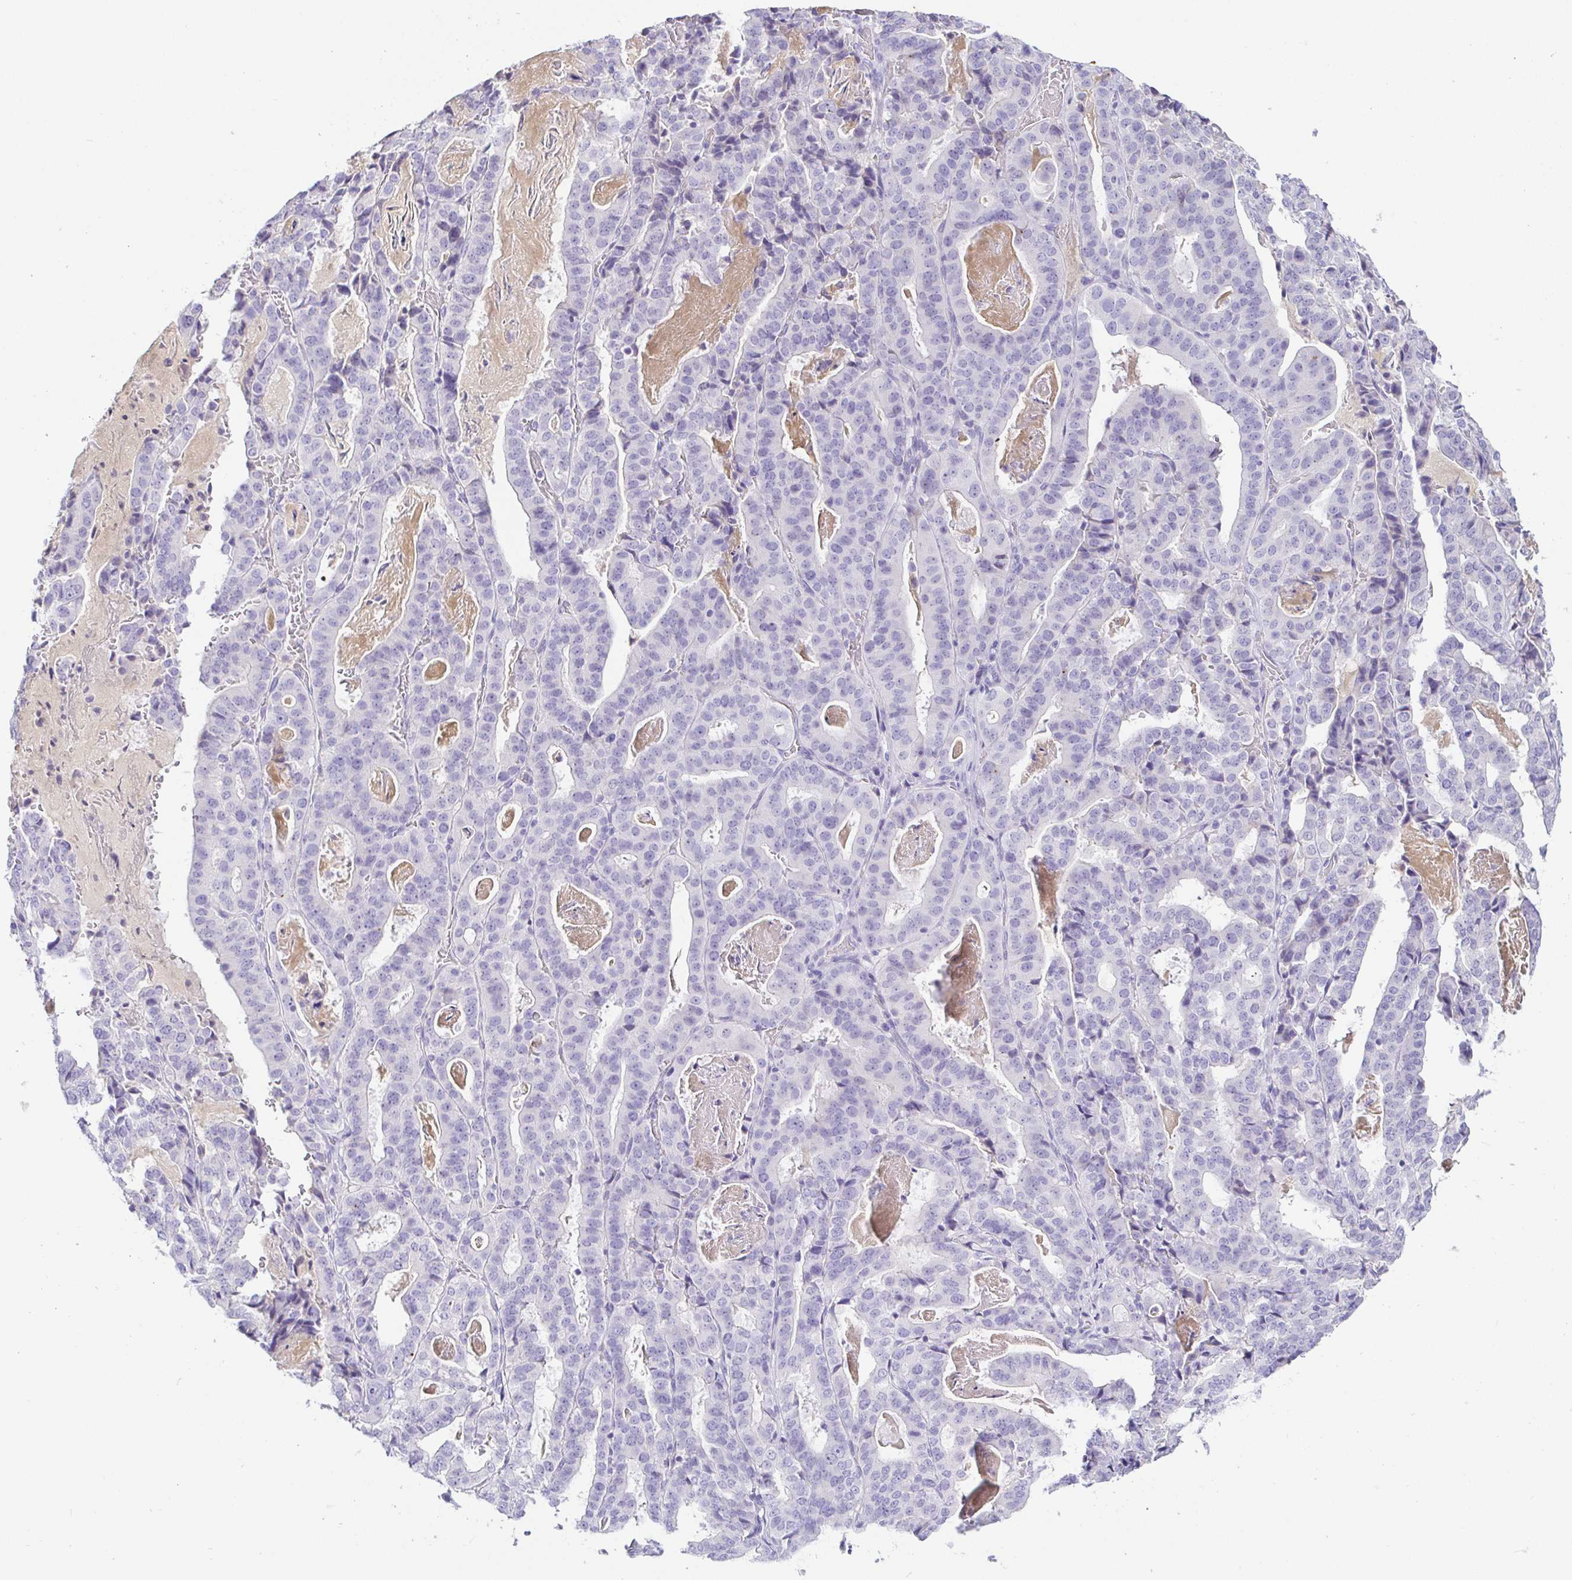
{"staining": {"intensity": "negative", "quantity": "none", "location": "none"}, "tissue": "stomach cancer", "cell_type": "Tumor cells", "image_type": "cancer", "snomed": [{"axis": "morphology", "description": "Adenocarcinoma, NOS"}, {"axis": "topography", "description": "Stomach"}], "caption": "Immunohistochemical staining of stomach adenocarcinoma shows no significant positivity in tumor cells.", "gene": "SAA4", "patient": {"sex": "male", "age": 48}}